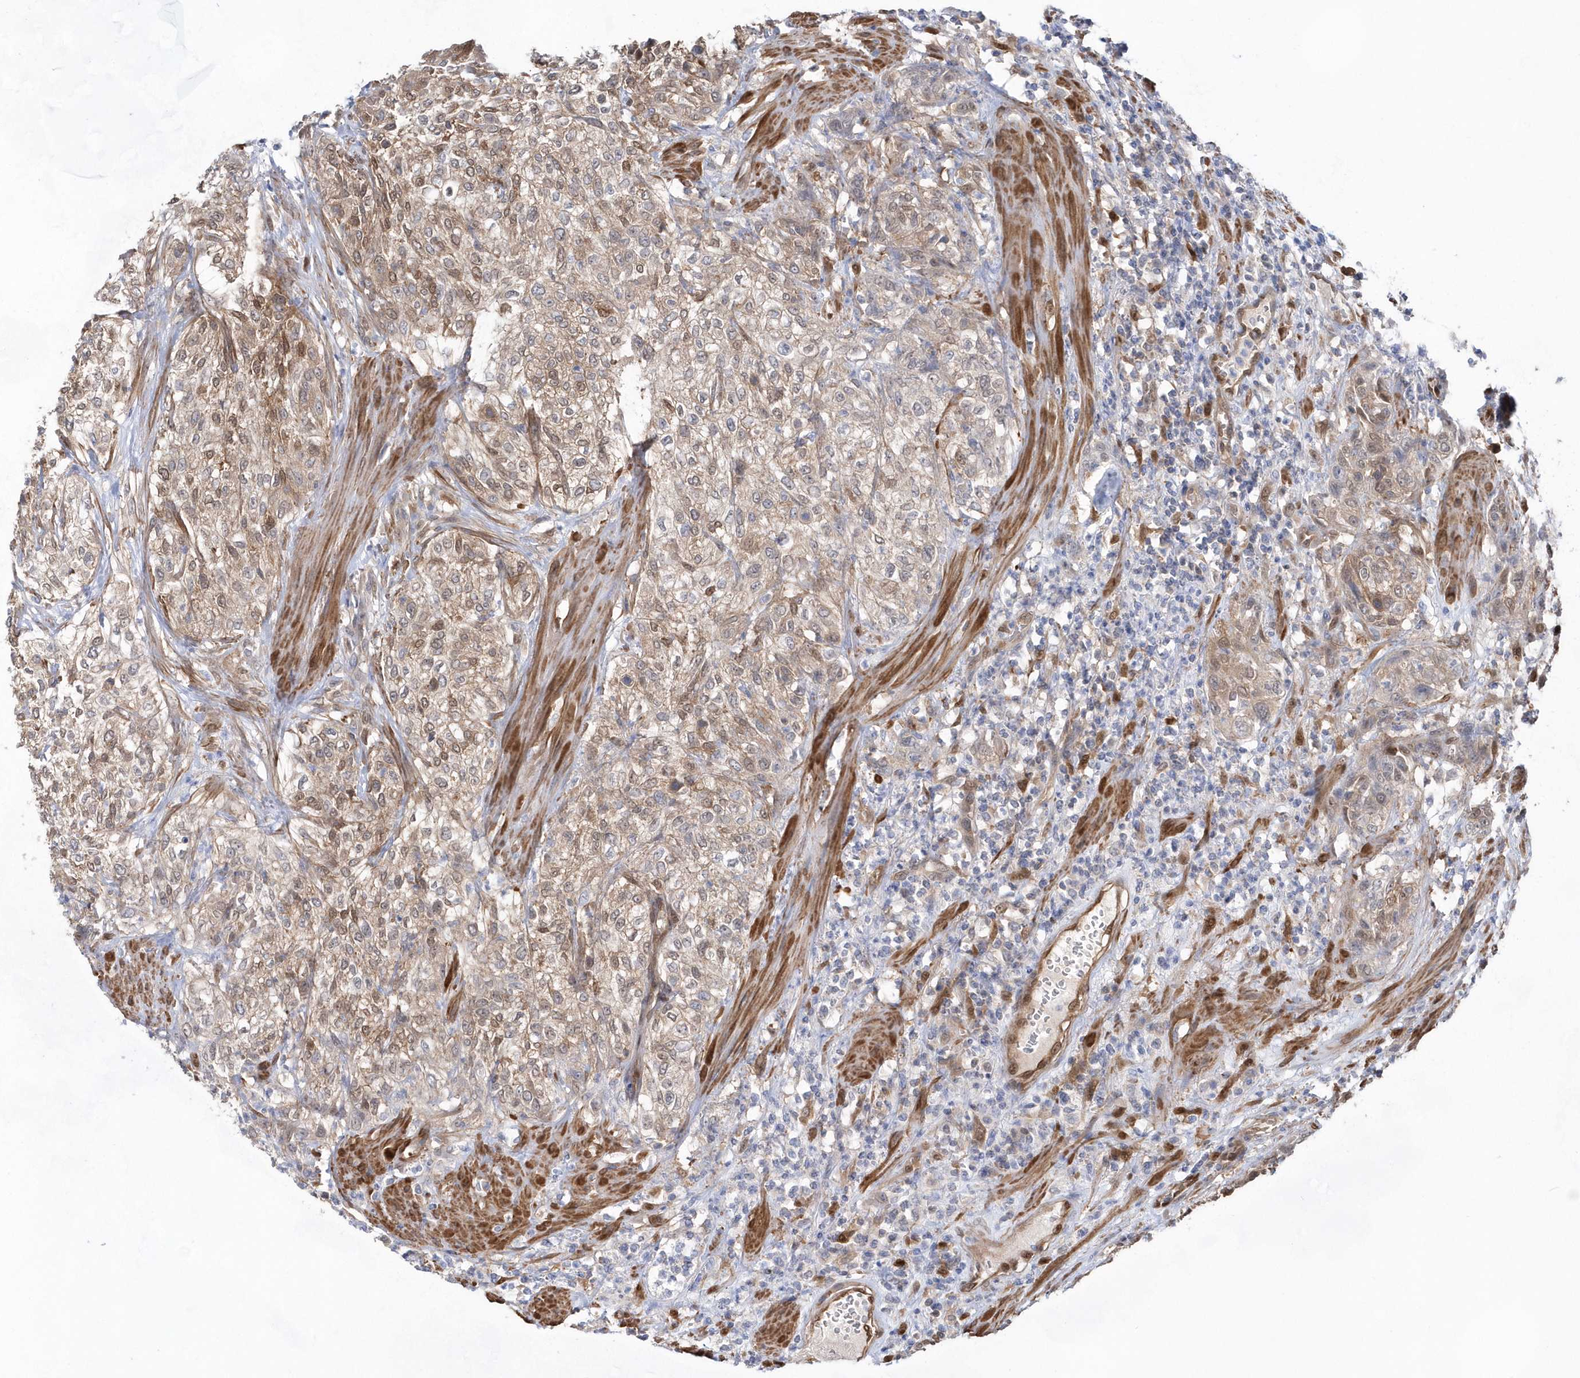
{"staining": {"intensity": "moderate", "quantity": "25%-75%", "location": "cytoplasmic/membranous,nuclear"}, "tissue": "urothelial cancer", "cell_type": "Tumor cells", "image_type": "cancer", "snomed": [{"axis": "morphology", "description": "Urothelial carcinoma, High grade"}, {"axis": "topography", "description": "Urinary bladder"}], "caption": "About 25%-75% of tumor cells in human urothelial cancer show moderate cytoplasmic/membranous and nuclear protein positivity as visualized by brown immunohistochemical staining.", "gene": "BDH2", "patient": {"sex": "male", "age": 35}}